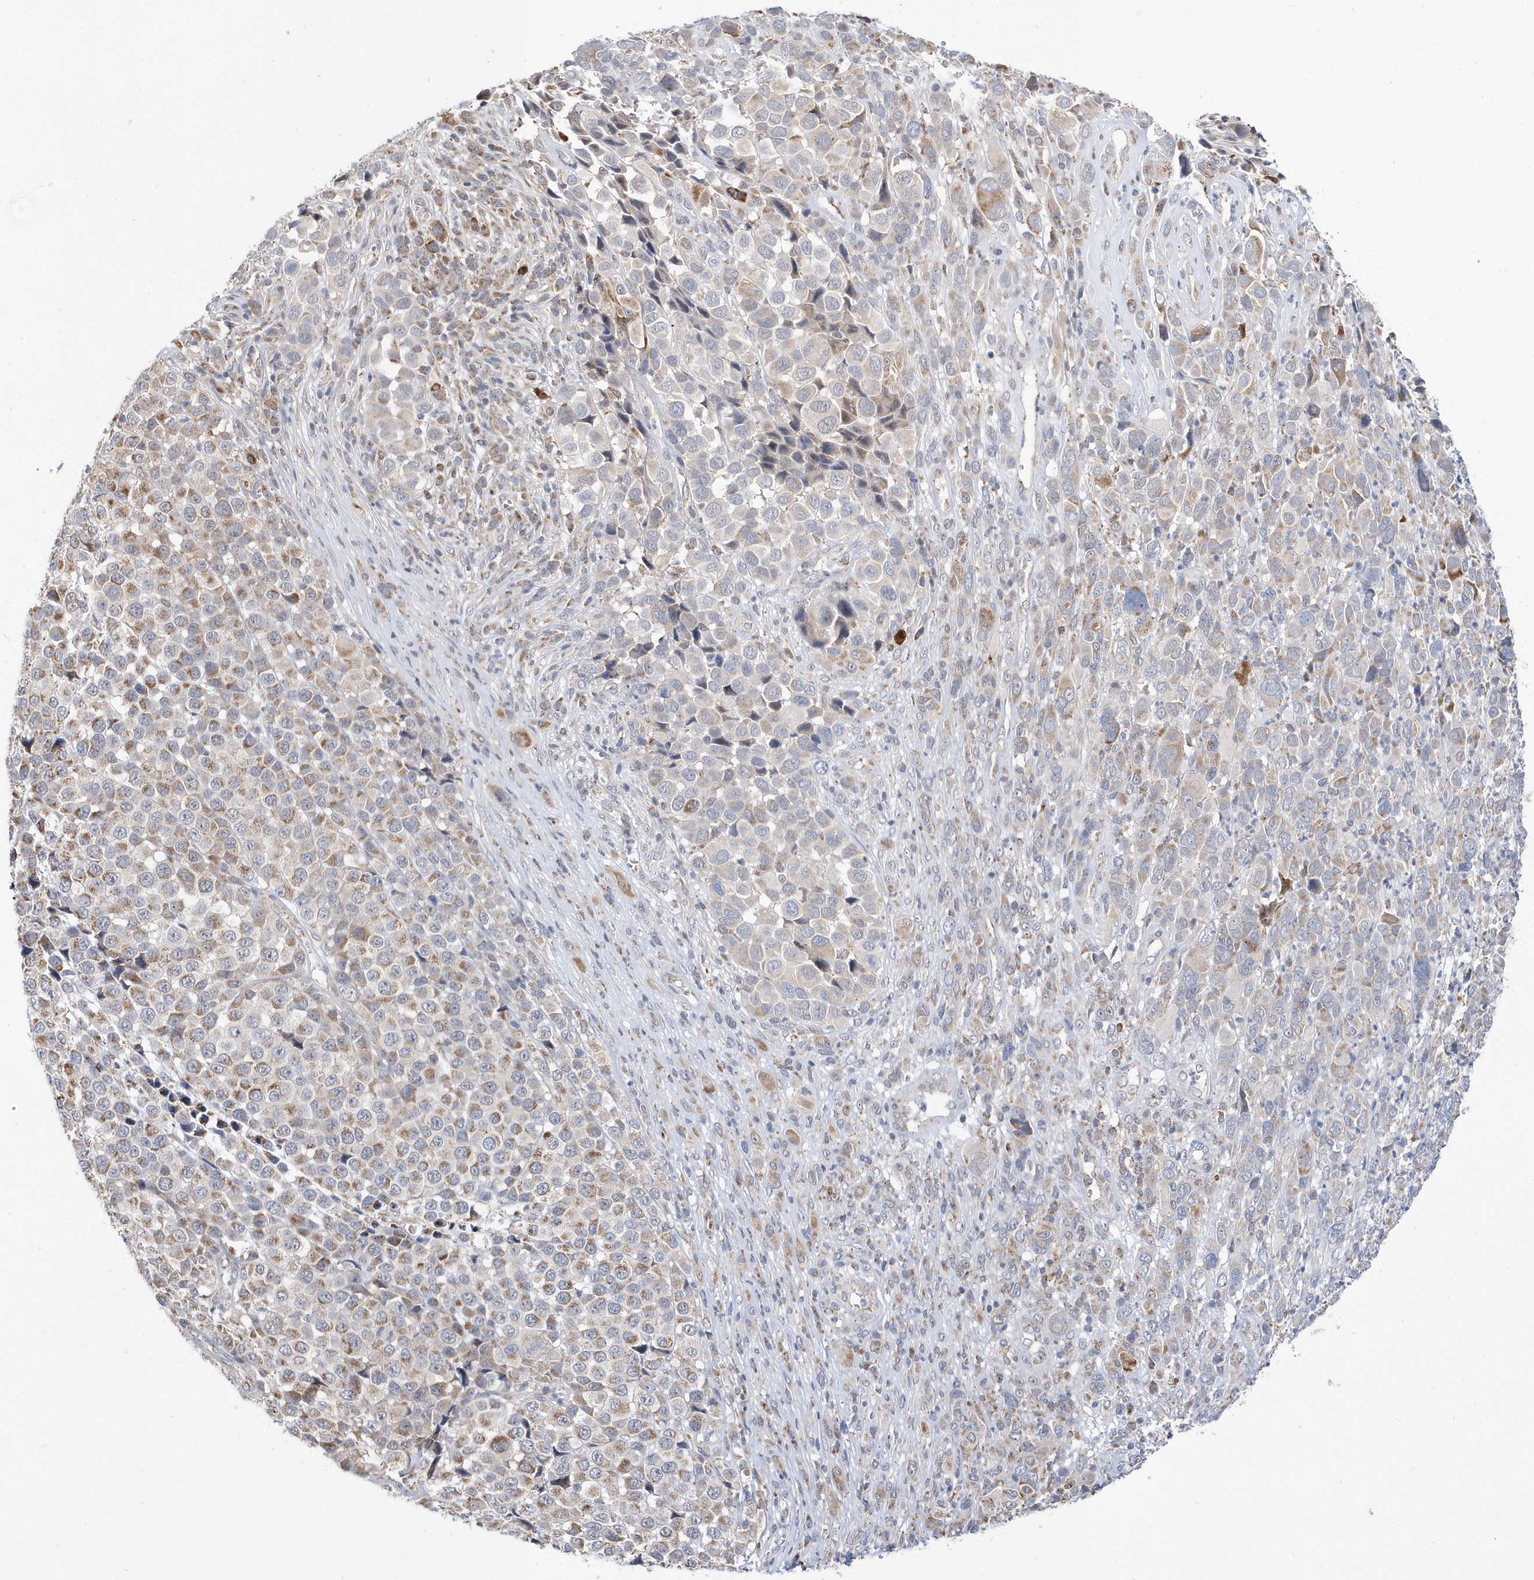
{"staining": {"intensity": "moderate", "quantity": "25%-75%", "location": "cytoplasmic/membranous"}, "tissue": "melanoma", "cell_type": "Tumor cells", "image_type": "cancer", "snomed": [{"axis": "morphology", "description": "Malignant melanoma, NOS"}, {"axis": "topography", "description": "Skin of trunk"}], "caption": "Moderate cytoplasmic/membranous staining is identified in approximately 25%-75% of tumor cells in malignant melanoma.", "gene": "SPATA5", "patient": {"sex": "male", "age": 71}}